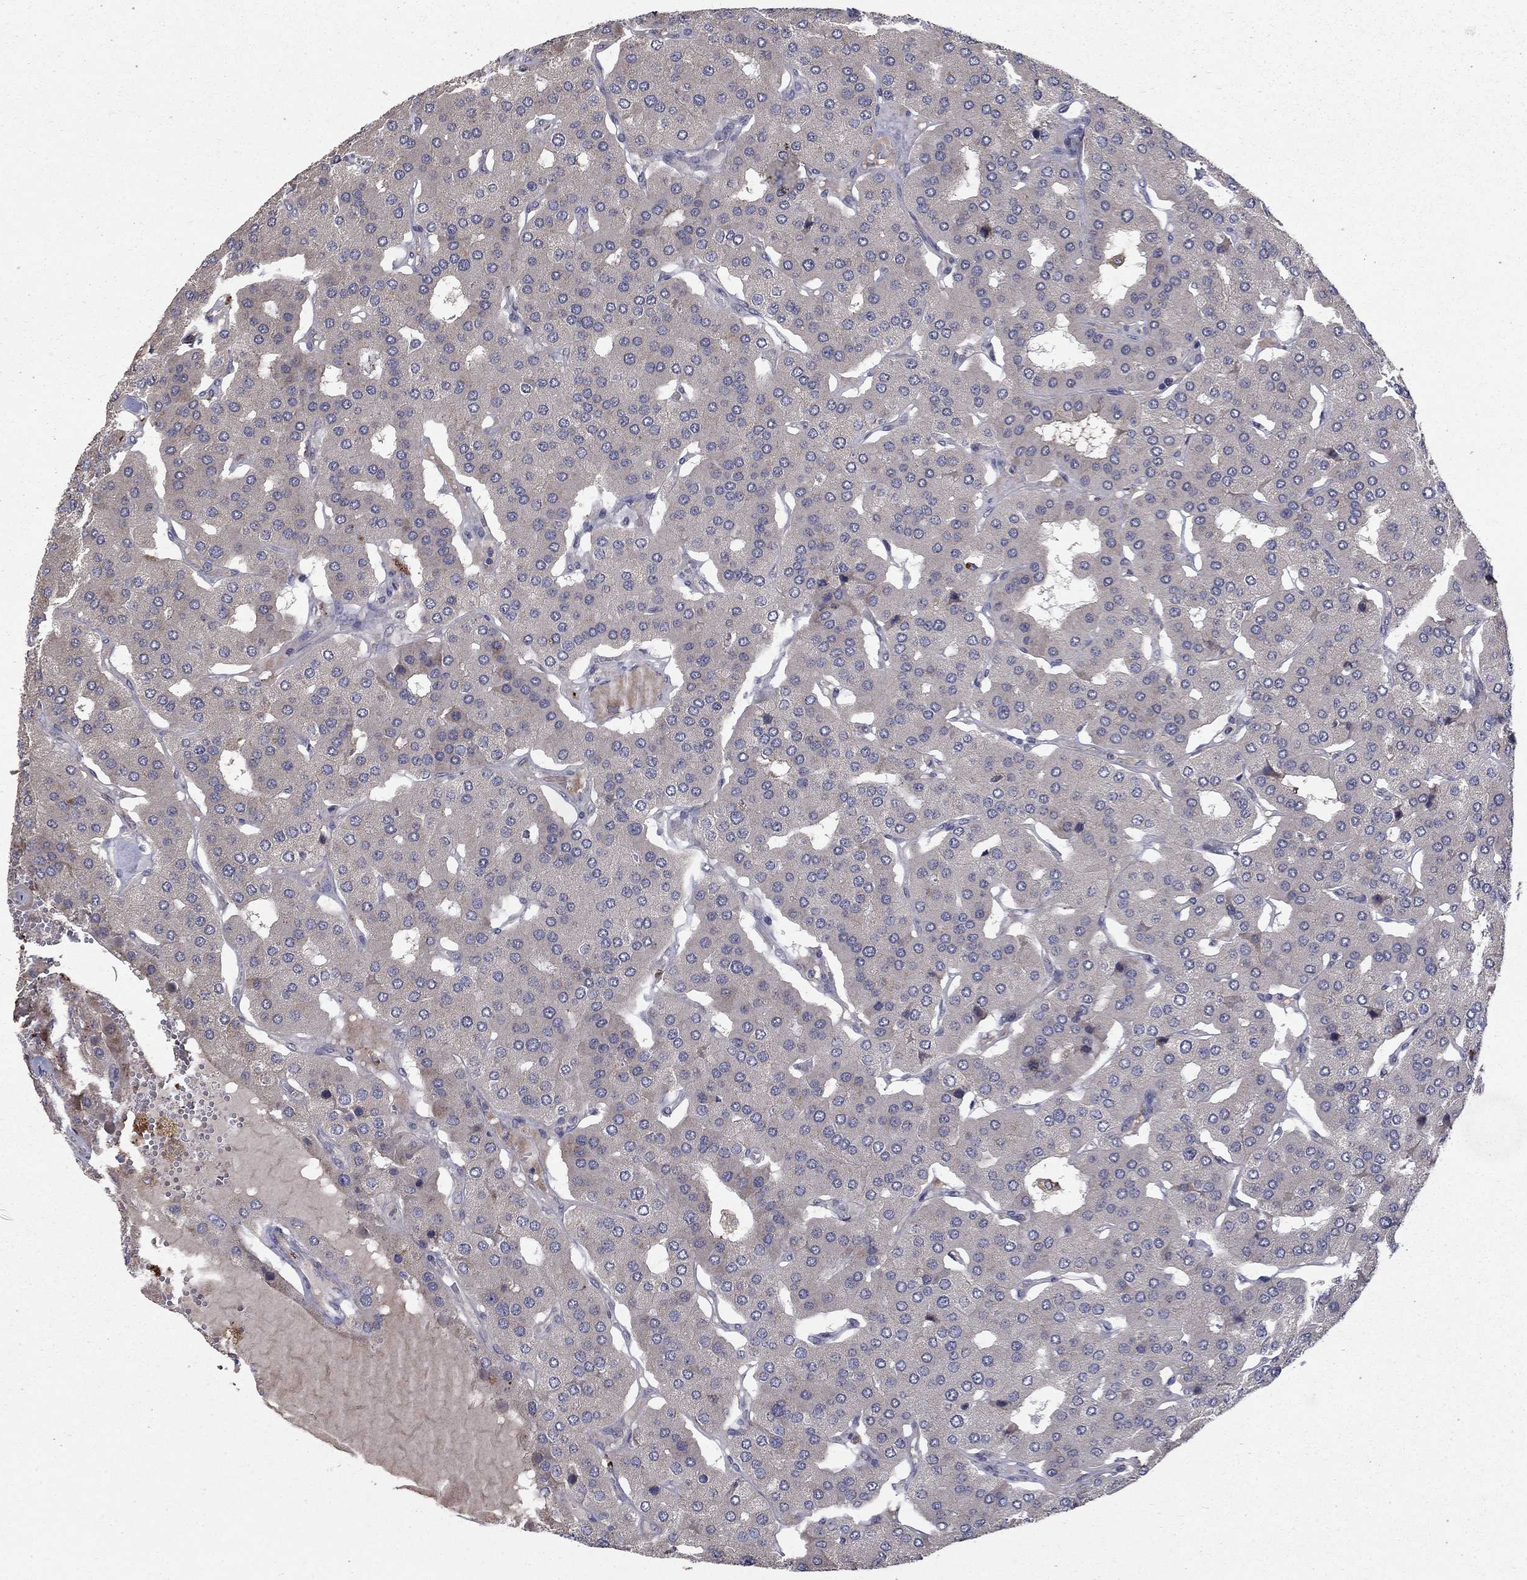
{"staining": {"intensity": "negative", "quantity": "none", "location": "none"}, "tissue": "parathyroid gland", "cell_type": "Glandular cells", "image_type": "normal", "snomed": [{"axis": "morphology", "description": "Normal tissue, NOS"}, {"axis": "morphology", "description": "Adenoma, NOS"}, {"axis": "topography", "description": "Parathyroid gland"}], "caption": "IHC photomicrograph of benign human parathyroid gland stained for a protein (brown), which exhibits no staining in glandular cells.", "gene": "FAM3B", "patient": {"sex": "female", "age": 86}}